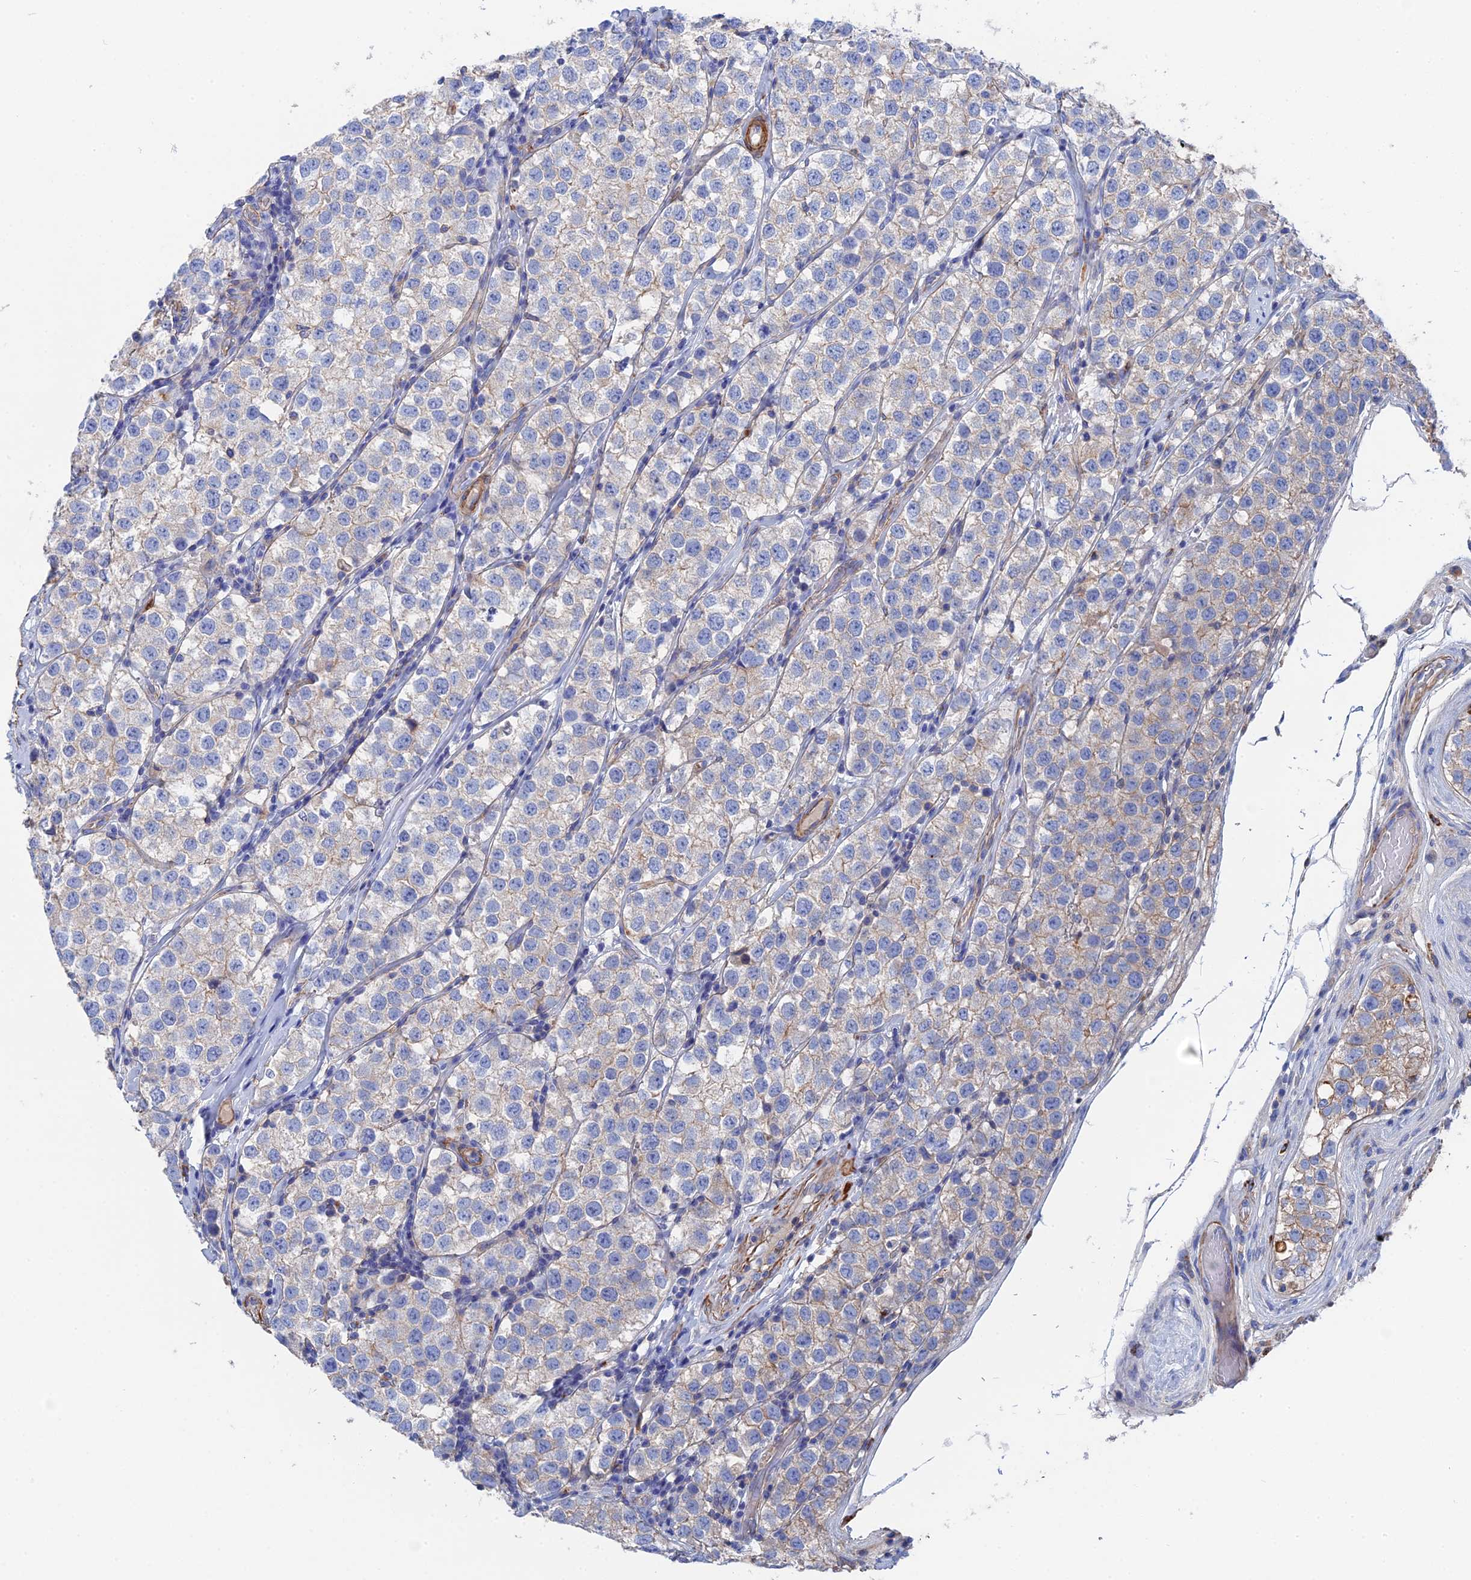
{"staining": {"intensity": "negative", "quantity": "none", "location": "none"}, "tissue": "testis cancer", "cell_type": "Tumor cells", "image_type": "cancer", "snomed": [{"axis": "morphology", "description": "Seminoma, NOS"}, {"axis": "topography", "description": "Testis"}], "caption": "Immunohistochemistry photomicrograph of neoplastic tissue: testis cancer (seminoma) stained with DAB (3,3'-diaminobenzidine) demonstrates no significant protein positivity in tumor cells. (DAB IHC visualized using brightfield microscopy, high magnification).", "gene": "STRA6", "patient": {"sex": "male", "age": 34}}